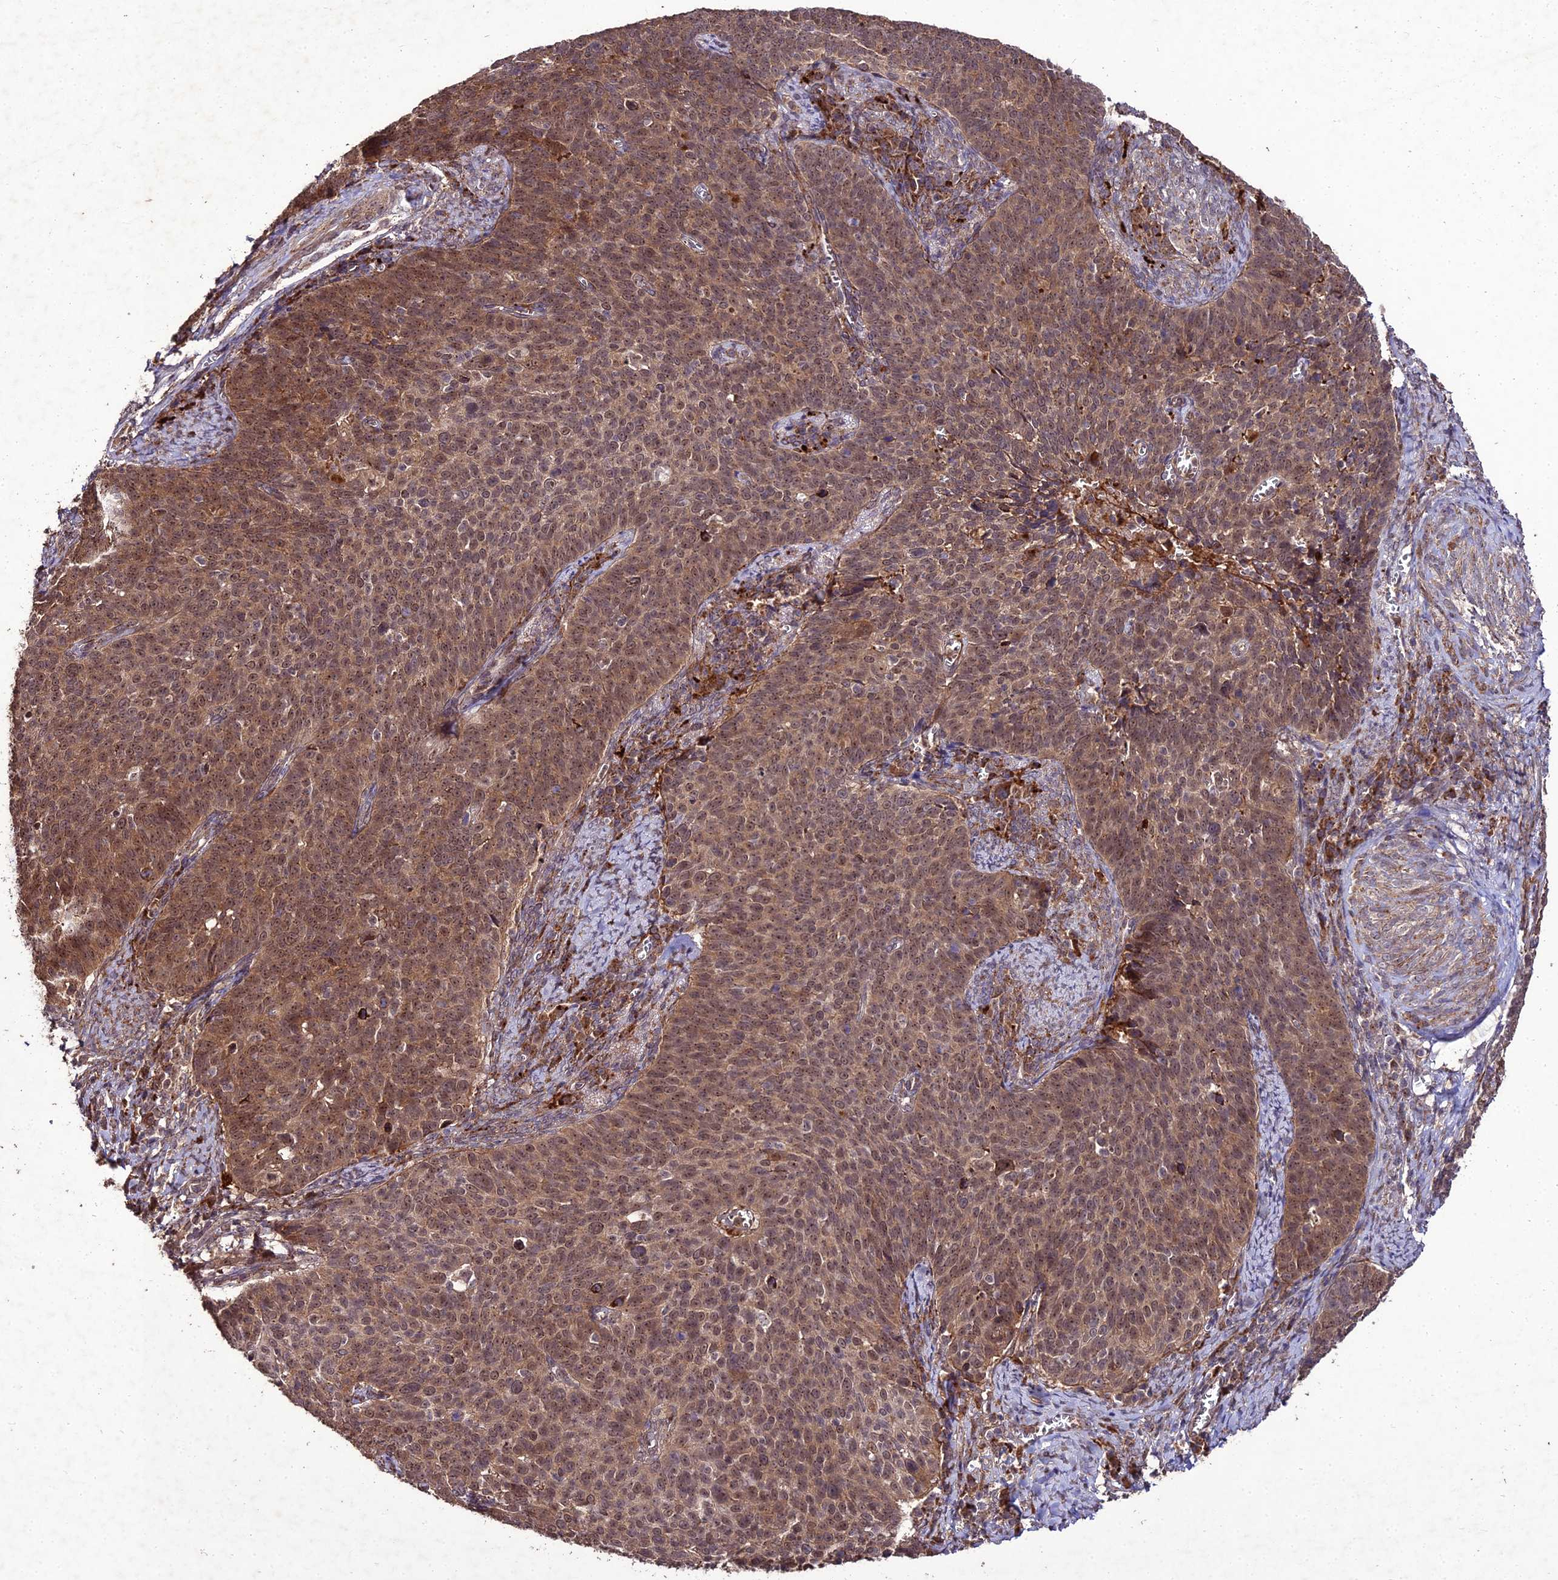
{"staining": {"intensity": "moderate", "quantity": ">75%", "location": "cytoplasmic/membranous,nuclear"}, "tissue": "cervical cancer", "cell_type": "Tumor cells", "image_type": "cancer", "snomed": [{"axis": "morphology", "description": "Normal tissue, NOS"}, {"axis": "morphology", "description": "Squamous cell carcinoma, NOS"}, {"axis": "topography", "description": "Cervix"}], "caption": "A brown stain labels moderate cytoplasmic/membranous and nuclear positivity of a protein in human squamous cell carcinoma (cervical) tumor cells.", "gene": "ZNF766", "patient": {"sex": "female", "age": 39}}